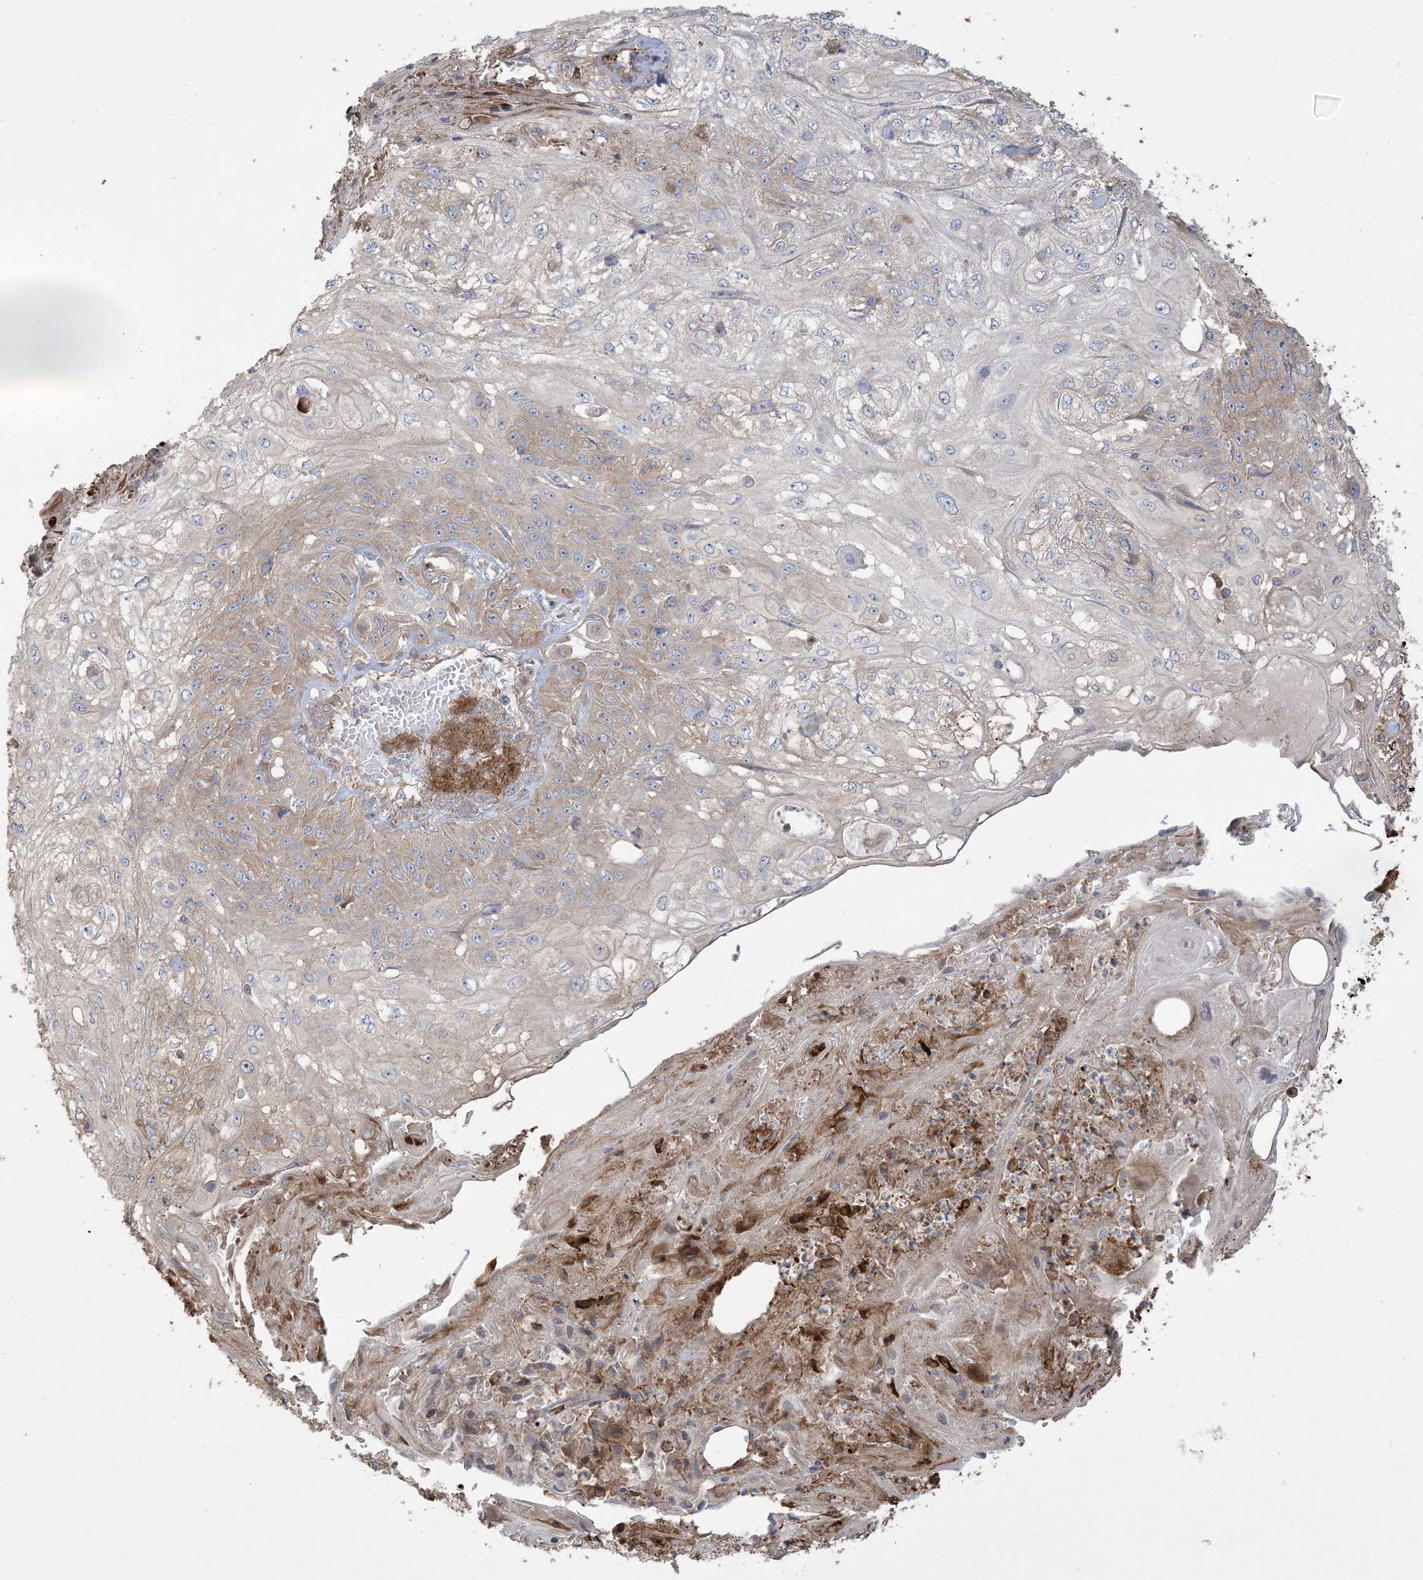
{"staining": {"intensity": "weak", "quantity": "25%-75%", "location": "cytoplasmic/membranous"}, "tissue": "skin cancer", "cell_type": "Tumor cells", "image_type": "cancer", "snomed": [{"axis": "morphology", "description": "Squamous cell carcinoma, NOS"}, {"axis": "morphology", "description": "Squamous cell carcinoma, metastatic, NOS"}, {"axis": "topography", "description": "Skin"}, {"axis": "topography", "description": "Lymph node"}], "caption": "Protein expression analysis of skin squamous cell carcinoma exhibits weak cytoplasmic/membranous expression in about 25%-75% of tumor cells.", "gene": "KLHL18", "patient": {"sex": "male", "age": 75}}